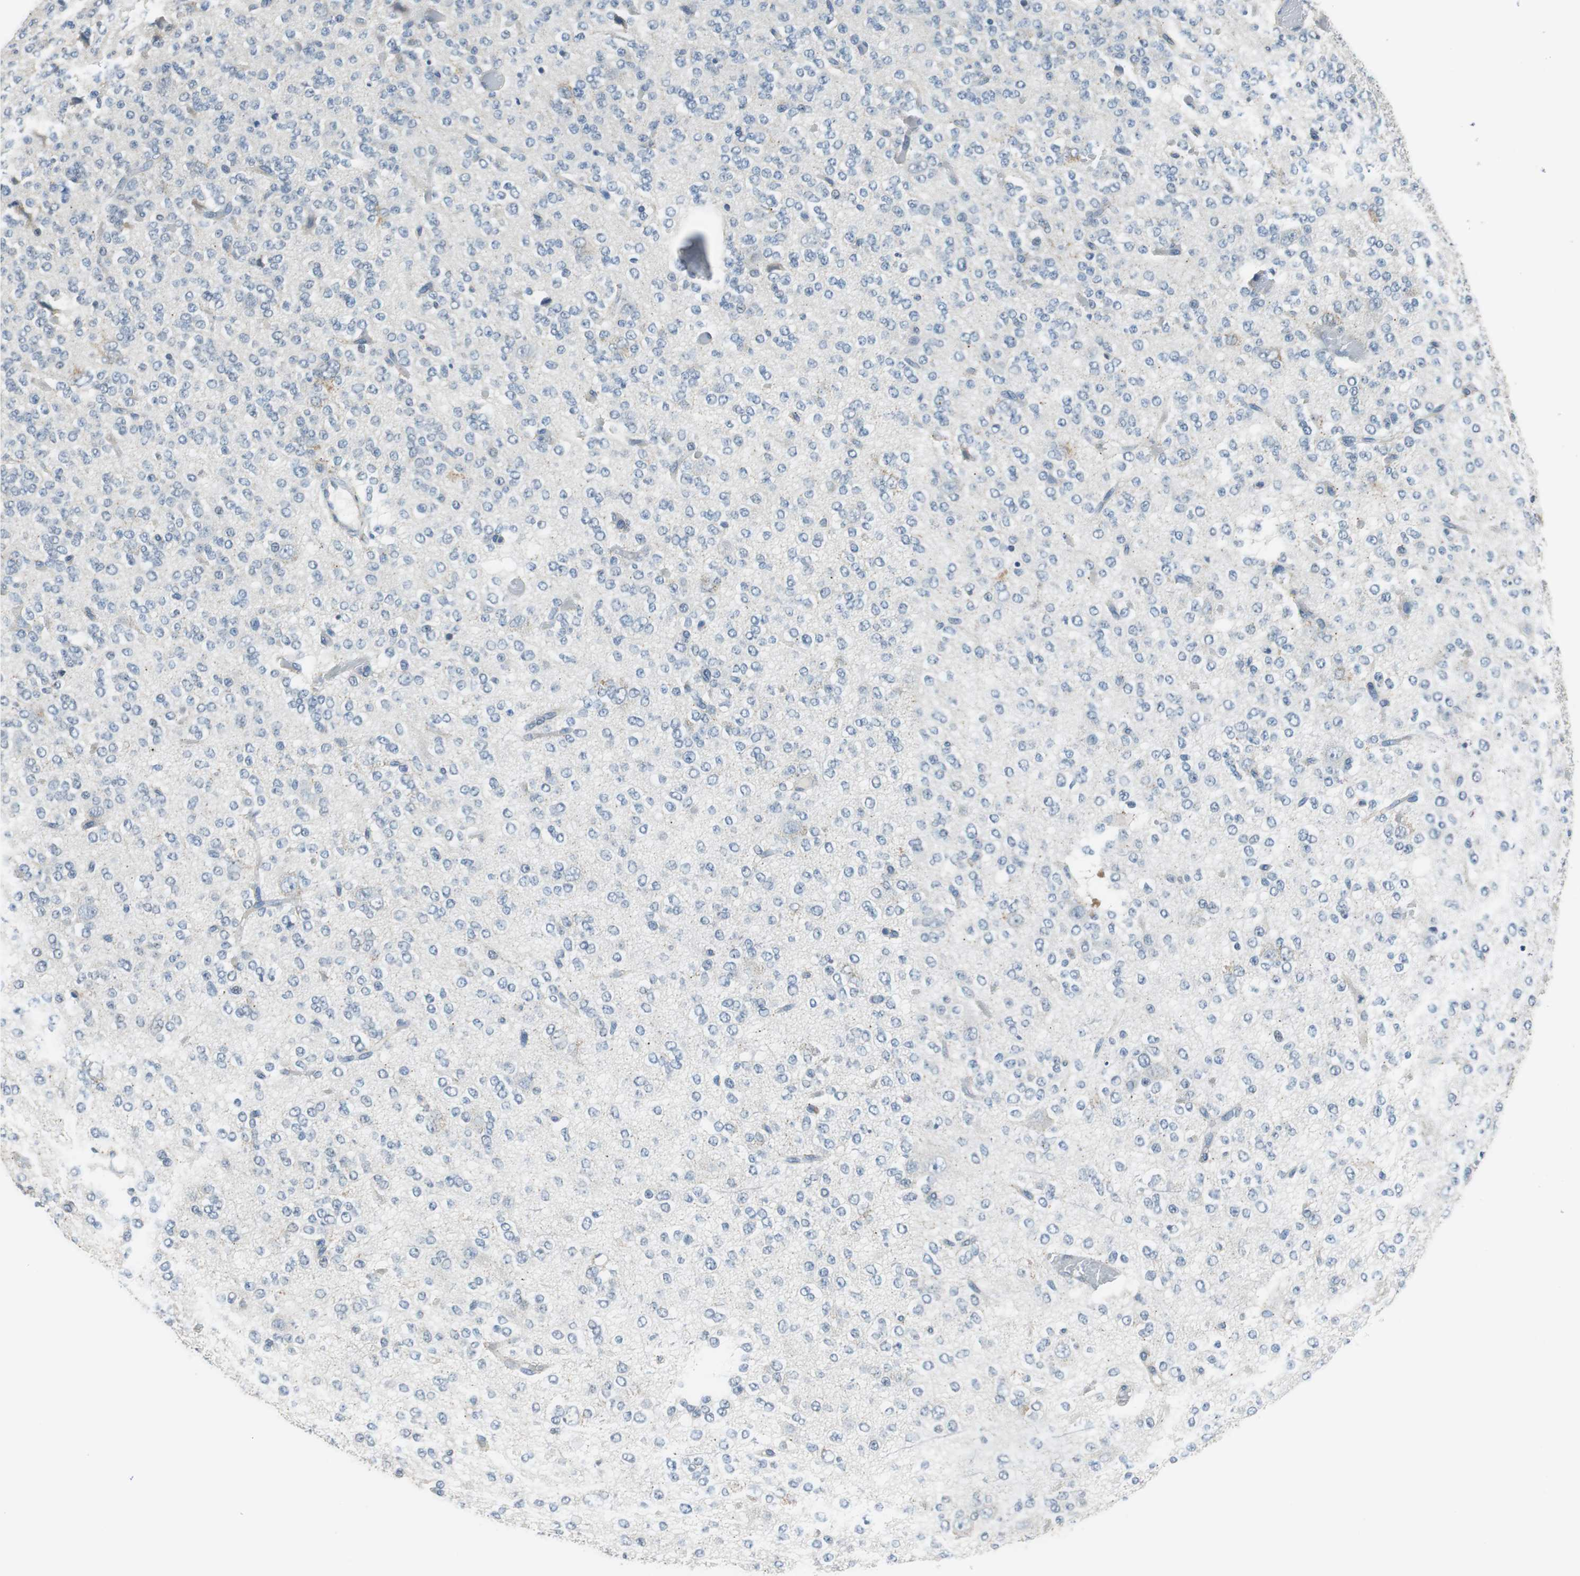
{"staining": {"intensity": "negative", "quantity": "none", "location": "none"}, "tissue": "glioma", "cell_type": "Tumor cells", "image_type": "cancer", "snomed": [{"axis": "morphology", "description": "Glioma, malignant, Low grade"}, {"axis": "topography", "description": "Brain"}], "caption": "A histopathology image of human glioma is negative for staining in tumor cells. Brightfield microscopy of immunohistochemistry stained with DAB (3,3'-diaminobenzidine) (brown) and hematoxylin (blue), captured at high magnification.", "gene": "ALDH4A1", "patient": {"sex": "male", "age": 38}}